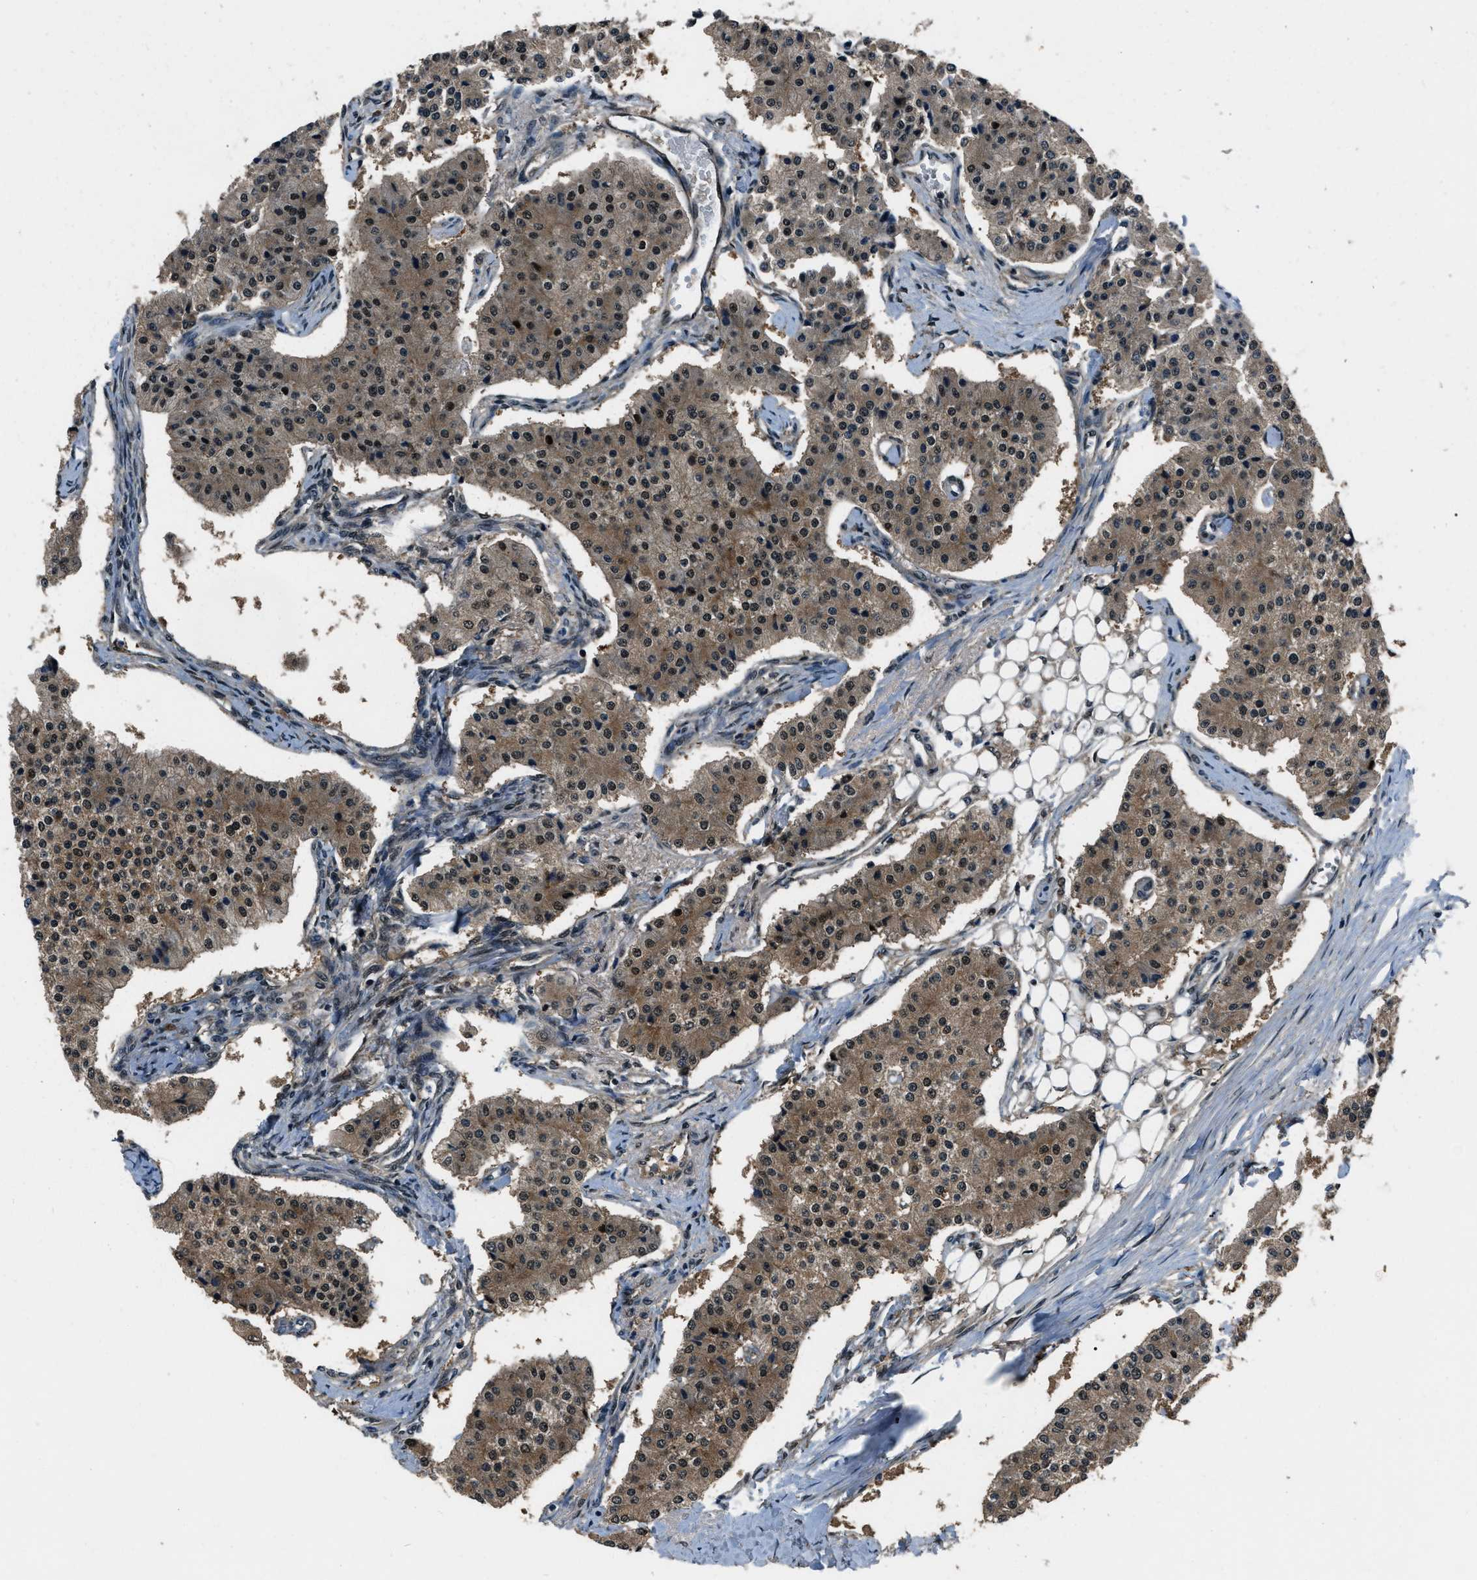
{"staining": {"intensity": "strong", "quantity": ">75%", "location": "cytoplasmic/membranous,nuclear"}, "tissue": "carcinoid", "cell_type": "Tumor cells", "image_type": "cancer", "snomed": [{"axis": "morphology", "description": "Carcinoid, malignant, NOS"}, {"axis": "topography", "description": "Colon"}], "caption": "This is a photomicrograph of immunohistochemistry staining of carcinoid, which shows strong positivity in the cytoplasmic/membranous and nuclear of tumor cells.", "gene": "NUDCD3", "patient": {"sex": "female", "age": 52}}